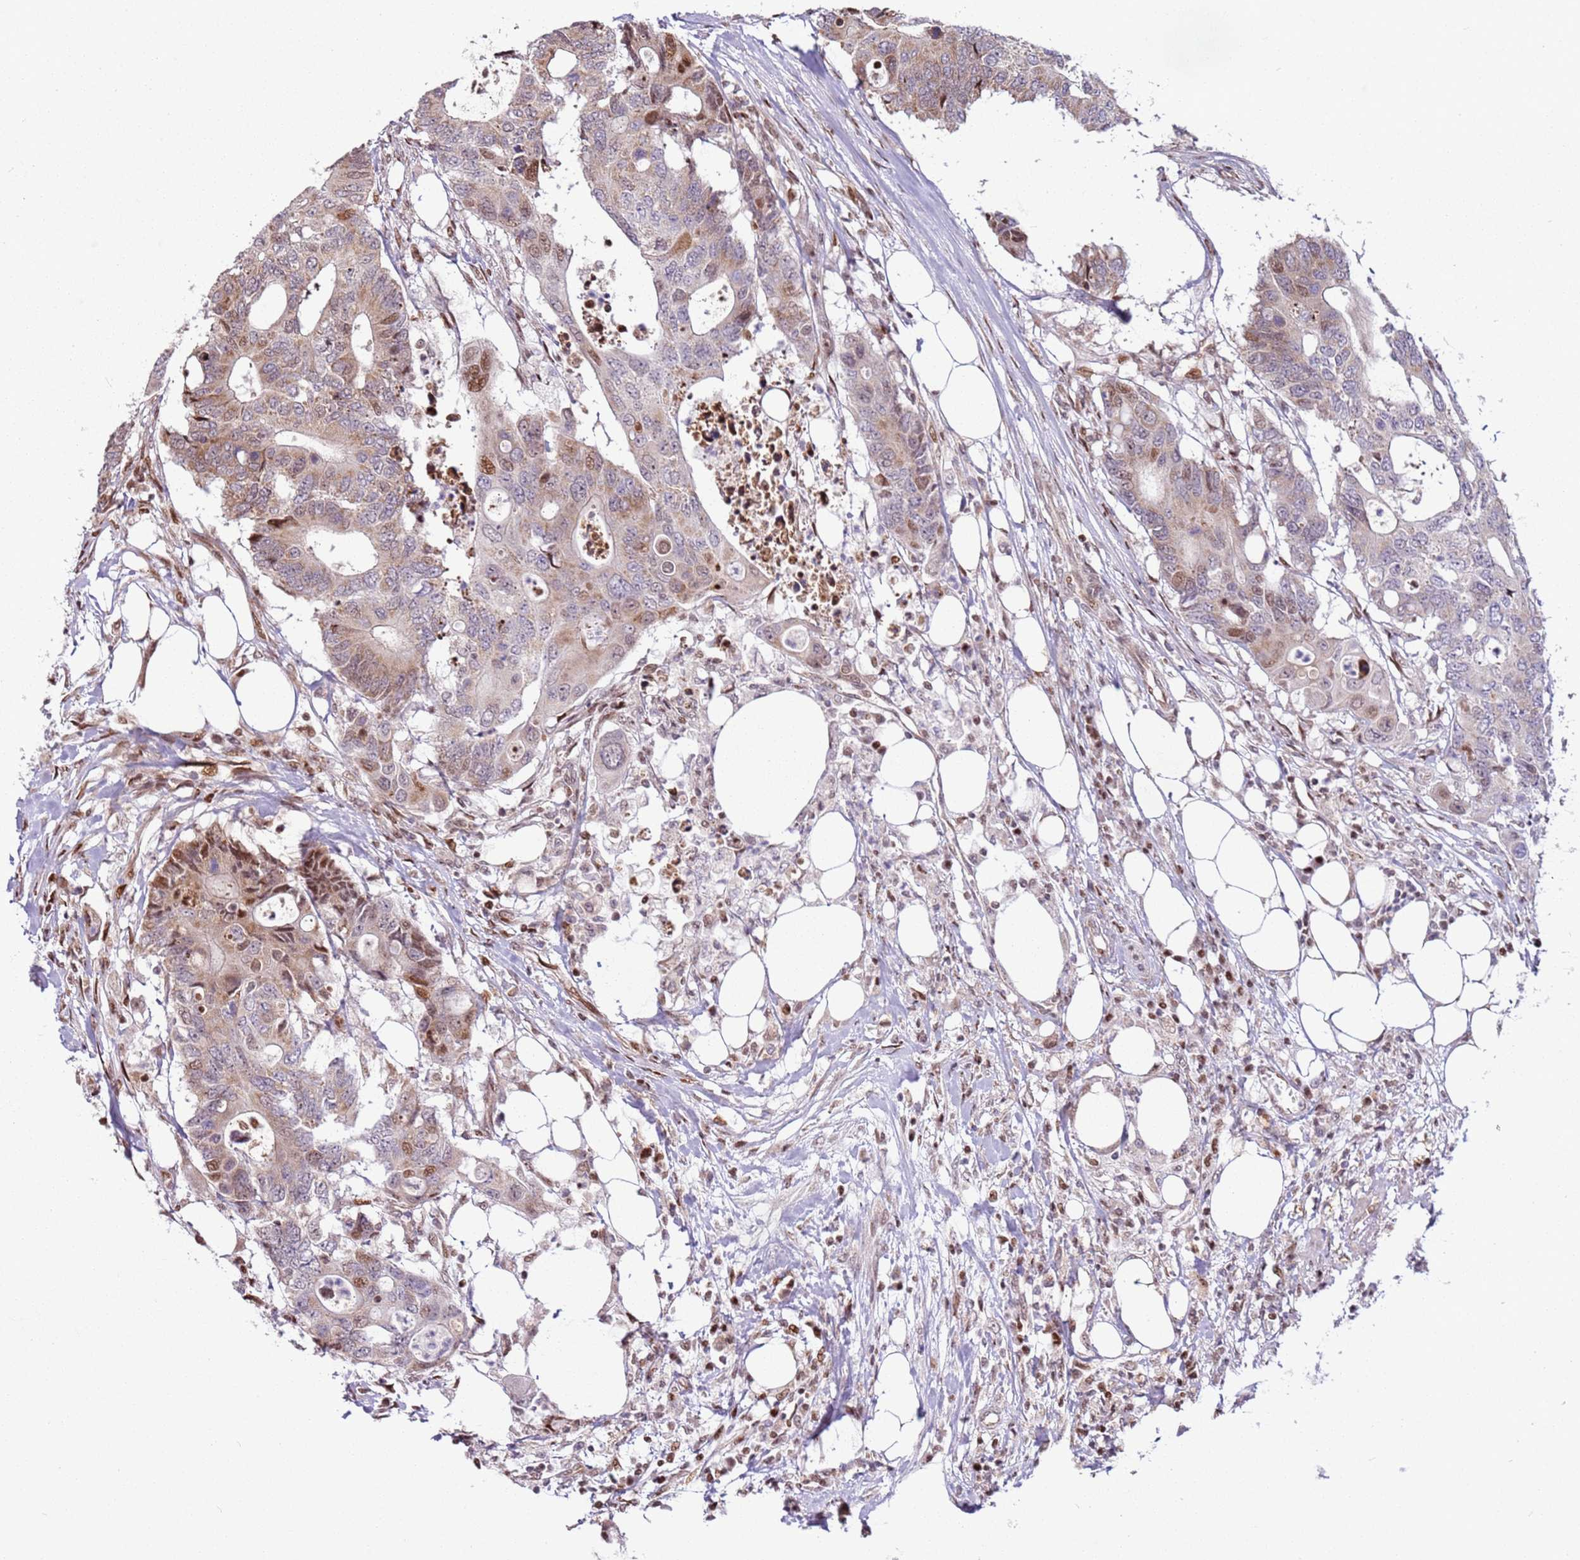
{"staining": {"intensity": "moderate", "quantity": "<25%", "location": "nuclear"}, "tissue": "colorectal cancer", "cell_type": "Tumor cells", "image_type": "cancer", "snomed": [{"axis": "morphology", "description": "Adenocarcinoma, NOS"}, {"axis": "topography", "description": "Colon"}], "caption": "Immunohistochemistry staining of colorectal cancer, which shows low levels of moderate nuclear staining in about <25% of tumor cells indicating moderate nuclear protein positivity. The staining was performed using DAB (3,3'-diaminobenzidine) (brown) for protein detection and nuclei were counterstained in hematoxylin (blue).", "gene": "PCTP", "patient": {"sex": "male", "age": 71}}